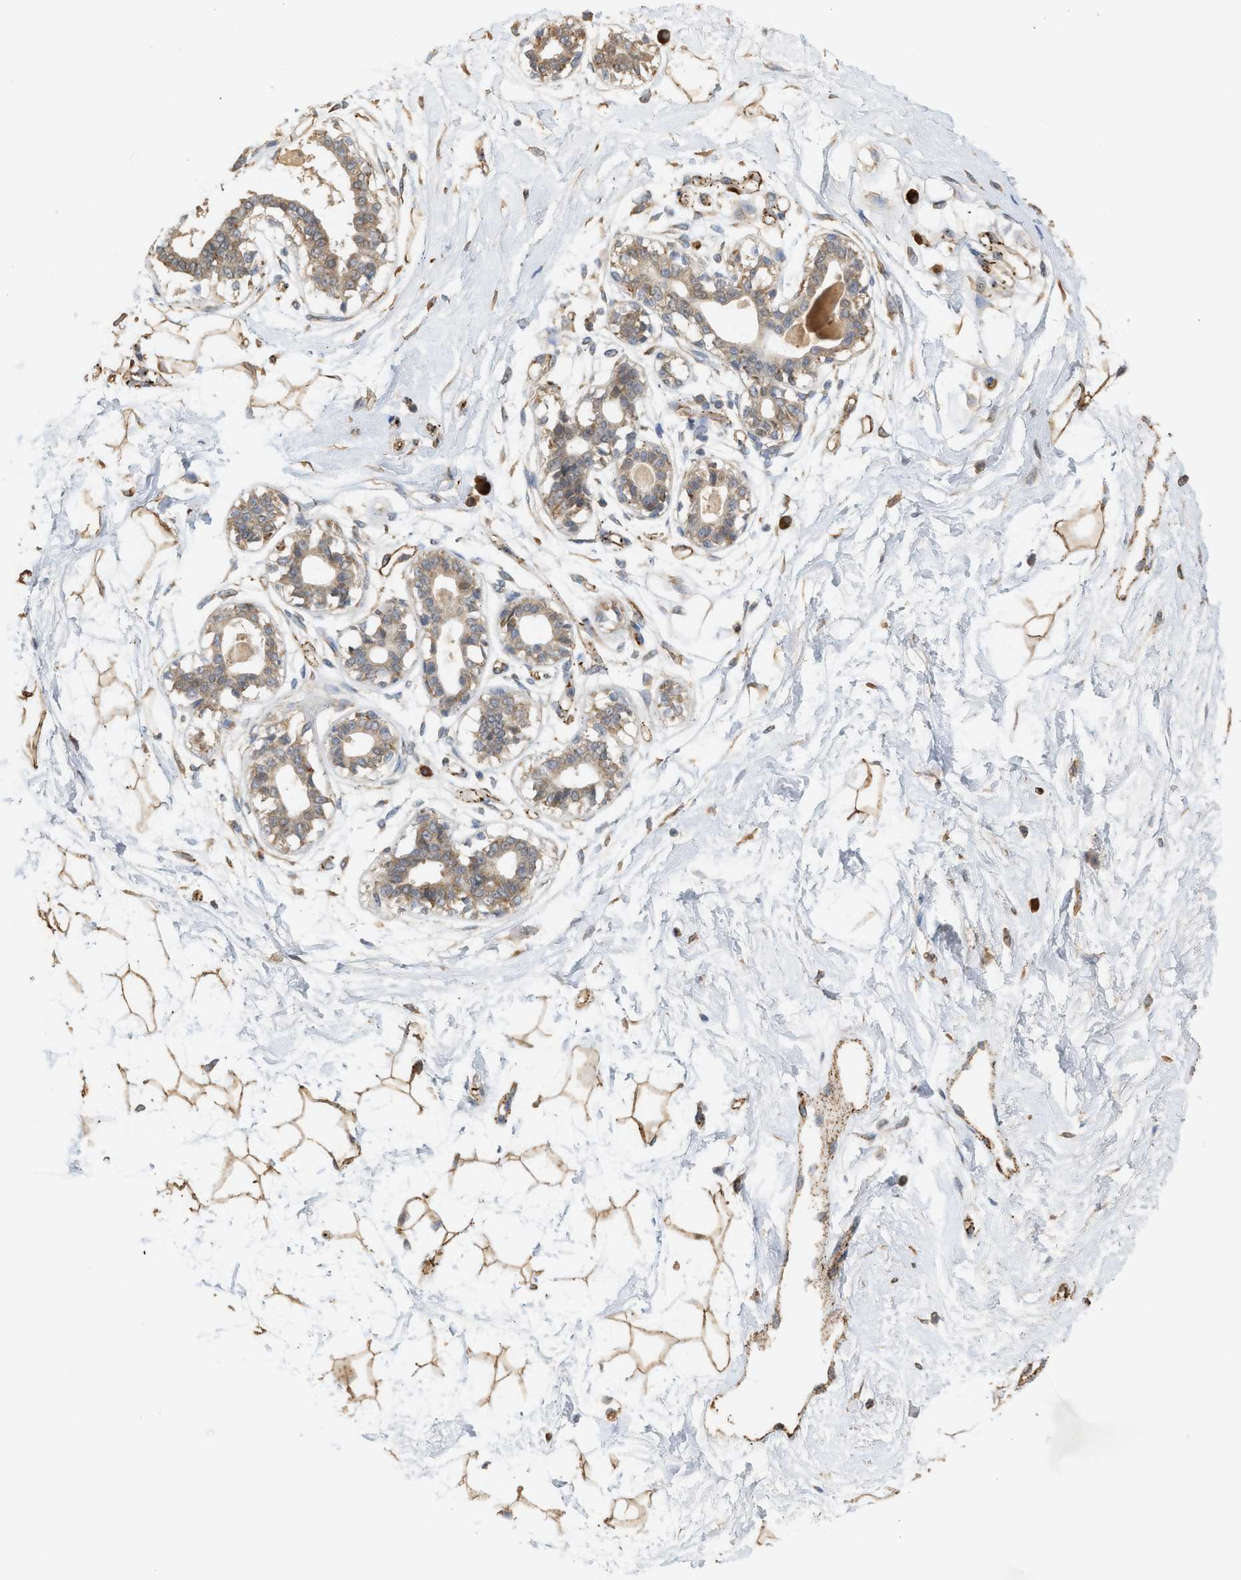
{"staining": {"intensity": "moderate", "quantity": ">75%", "location": "cytoplasmic/membranous"}, "tissue": "breast", "cell_type": "Adipocytes", "image_type": "normal", "snomed": [{"axis": "morphology", "description": "Normal tissue, NOS"}, {"axis": "topography", "description": "Breast"}], "caption": "Protein staining of benign breast demonstrates moderate cytoplasmic/membranous positivity in approximately >75% of adipocytes.", "gene": "SVOP", "patient": {"sex": "female", "age": 45}}